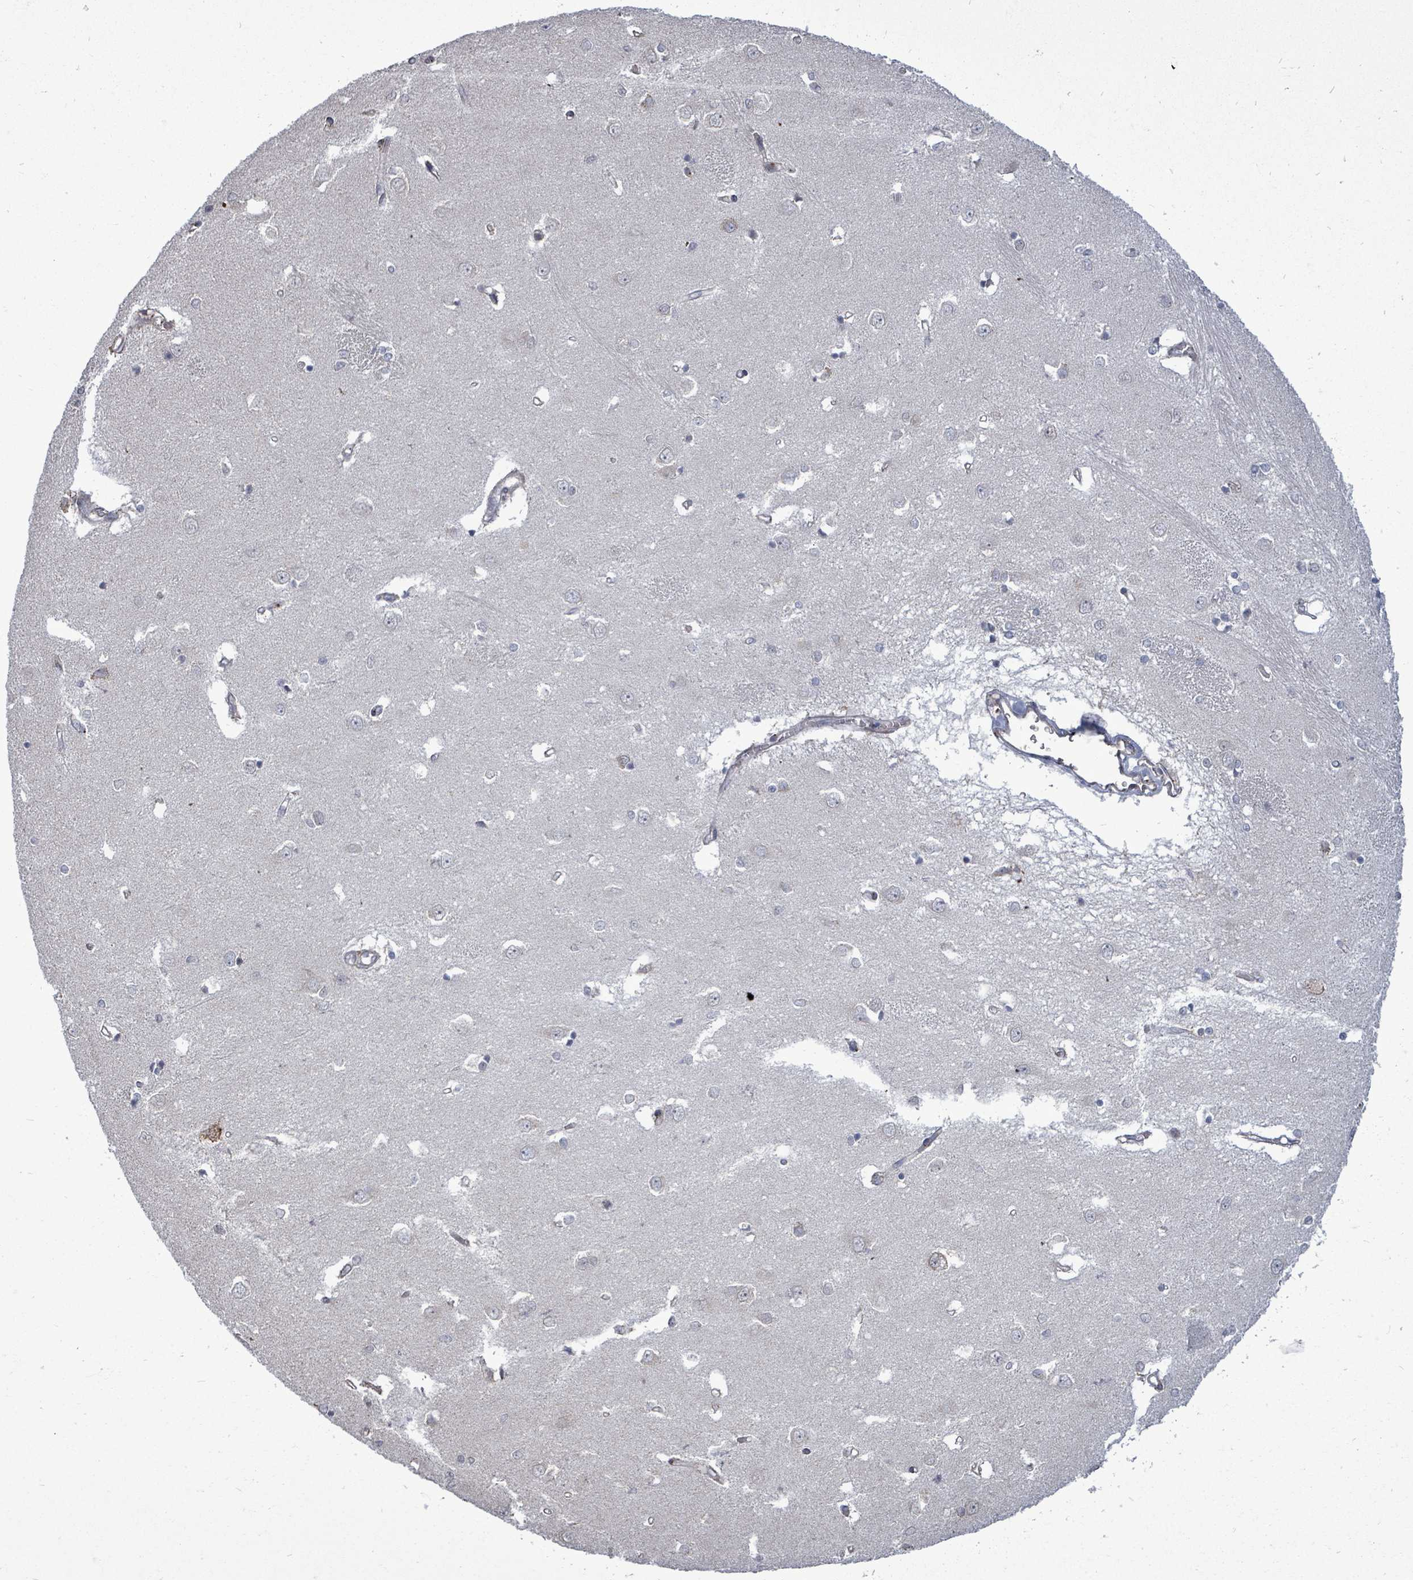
{"staining": {"intensity": "negative", "quantity": "none", "location": "none"}, "tissue": "caudate", "cell_type": "Glial cells", "image_type": "normal", "snomed": [{"axis": "morphology", "description": "Normal tissue, NOS"}, {"axis": "topography", "description": "Lateral ventricle wall"}], "caption": "Caudate stained for a protein using immunohistochemistry exhibits no staining glial cells.", "gene": "PAPSS1", "patient": {"sex": "male", "age": 37}}